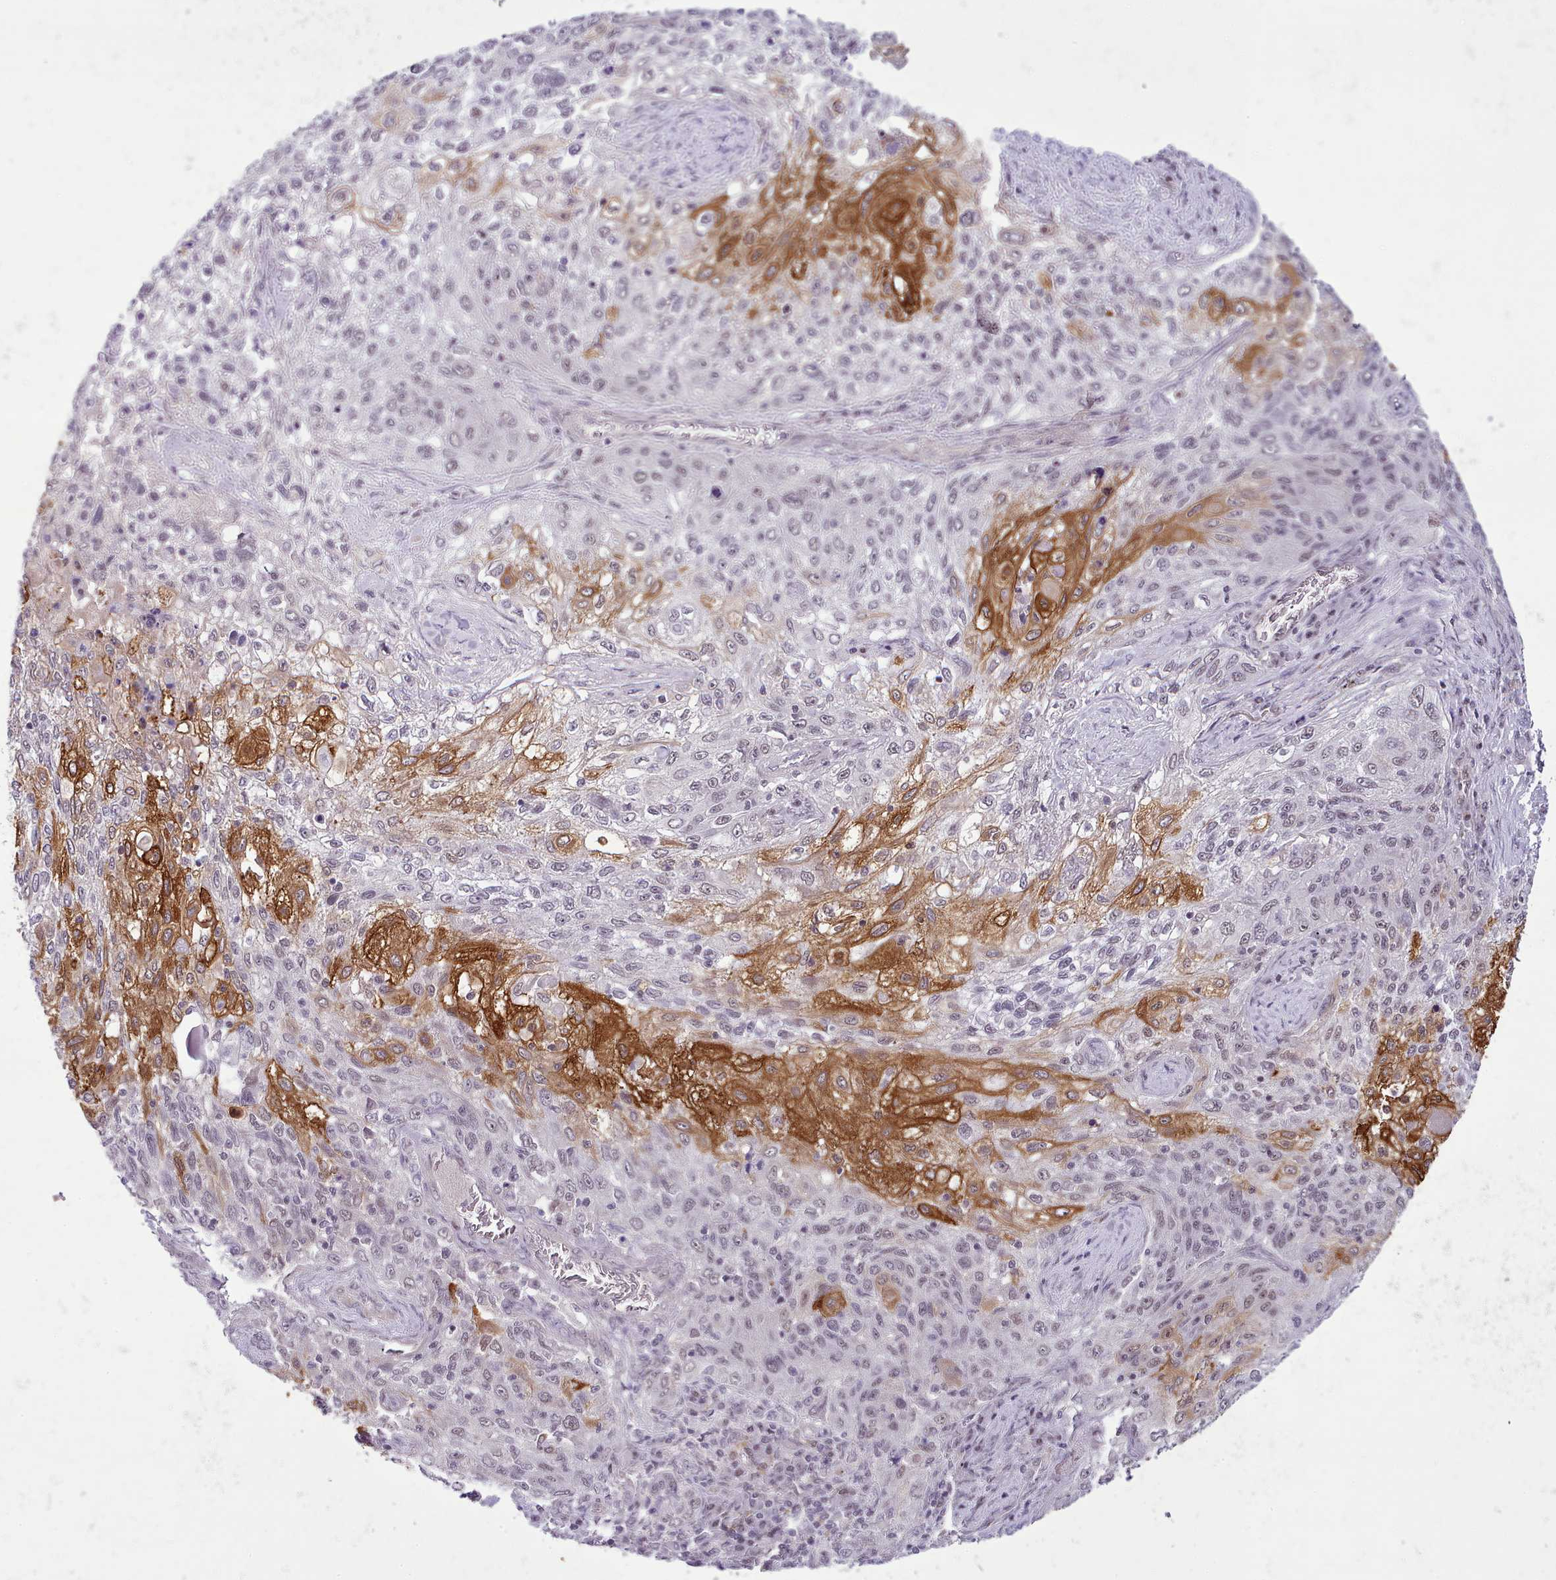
{"staining": {"intensity": "strong", "quantity": "<25%", "location": "cytoplasmic/membranous"}, "tissue": "lung cancer", "cell_type": "Tumor cells", "image_type": "cancer", "snomed": [{"axis": "morphology", "description": "Squamous cell carcinoma, NOS"}, {"axis": "topography", "description": "Lung"}], "caption": "IHC (DAB (3,3'-diaminobenzidine)) staining of lung cancer (squamous cell carcinoma) reveals strong cytoplasmic/membranous protein staining in about <25% of tumor cells. Using DAB (3,3'-diaminobenzidine) (brown) and hematoxylin (blue) stains, captured at high magnification using brightfield microscopy.", "gene": "HOXB7", "patient": {"sex": "female", "age": 69}}